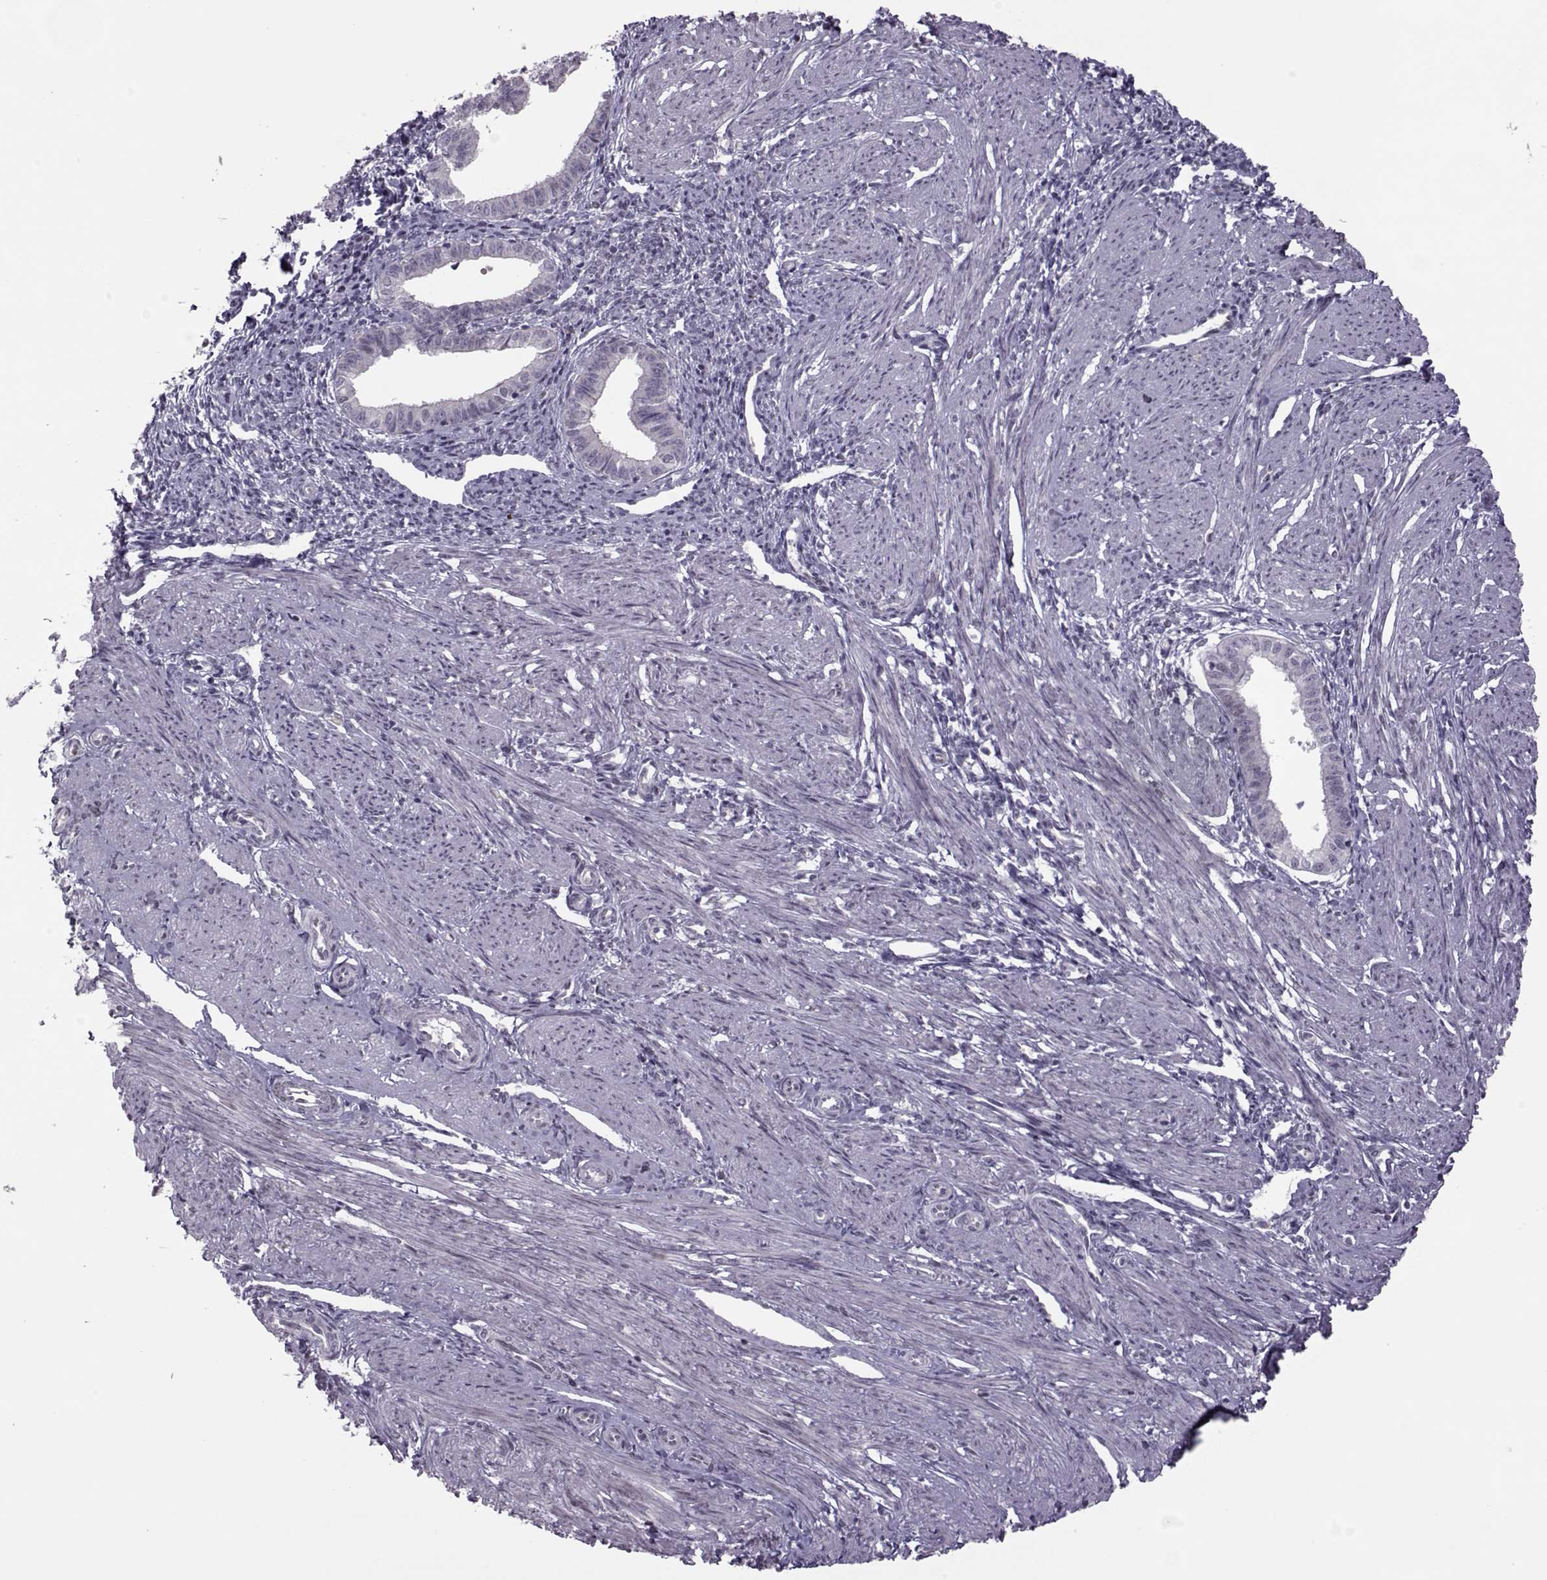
{"staining": {"intensity": "negative", "quantity": "none", "location": "none"}, "tissue": "endometrium", "cell_type": "Cells in endometrial stroma", "image_type": "normal", "snomed": [{"axis": "morphology", "description": "Normal tissue, NOS"}, {"axis": "topography", "description": "Endometrium"}], "caption": "The micrograph demonstrates no significant staining in cells in endometrial stroma of endometrium.", "gene": "LIN28A", "patient": {"sex": "female", "age": 37}}